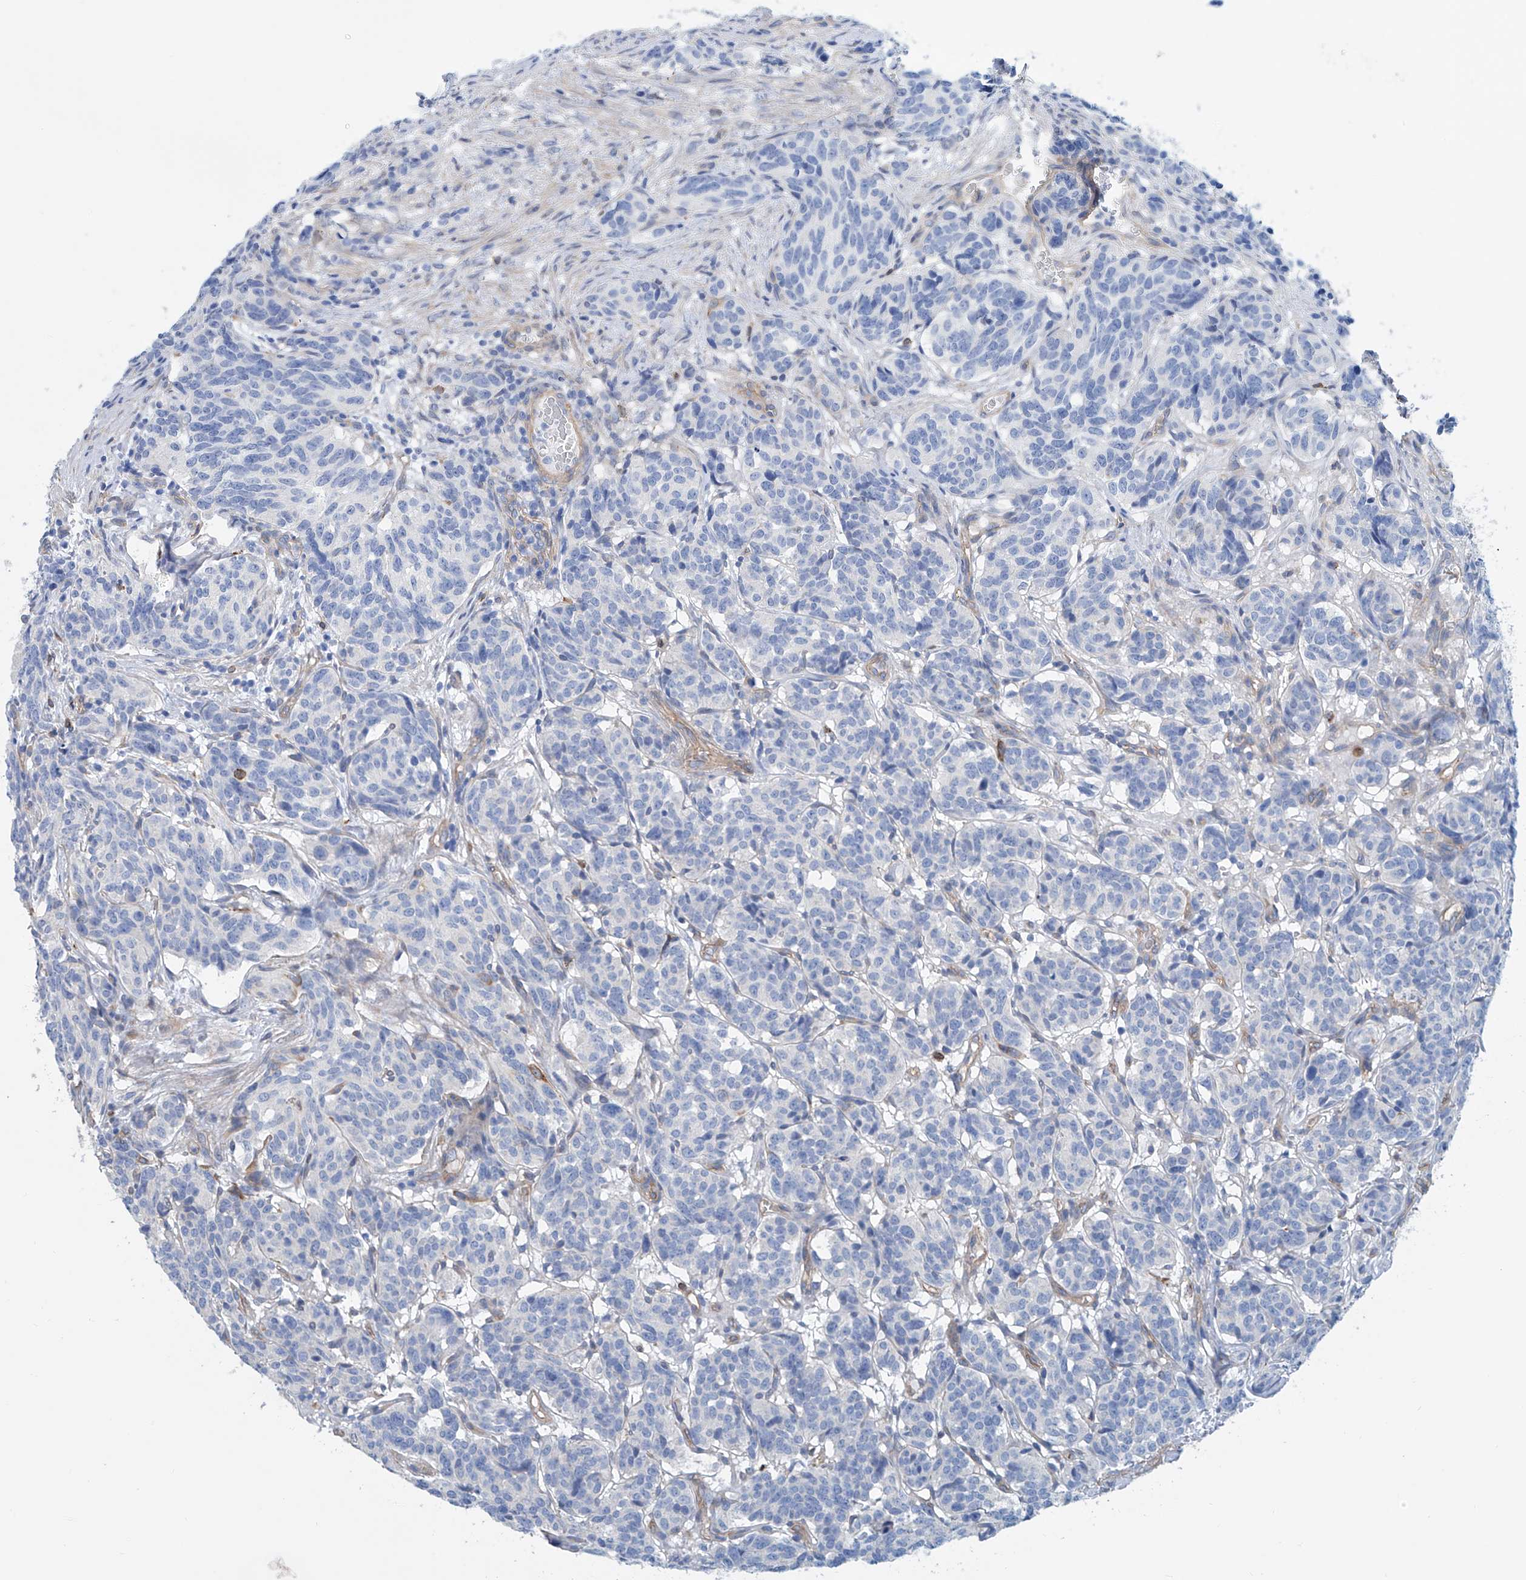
{"staining": {"intensity": "negative", "quantity": "none", "location": "none"}, "tissue": "carcinoid", "cell_type": "Tumor cells", "image_type": "cancer", "snomed": [{"axis": "morphology", "description": "Carcinoid, malignant, NOS"}, {"axis": "topography", "description": "Lung"}], "caption": "DAB (3,3'-diaminobenzidine) immunohistochemical staining of human carcinoid (malignant) exhibits no significant staining in tumor cells.", "gene": "TNN", "patient": {"sex": "female", "age": 46}}